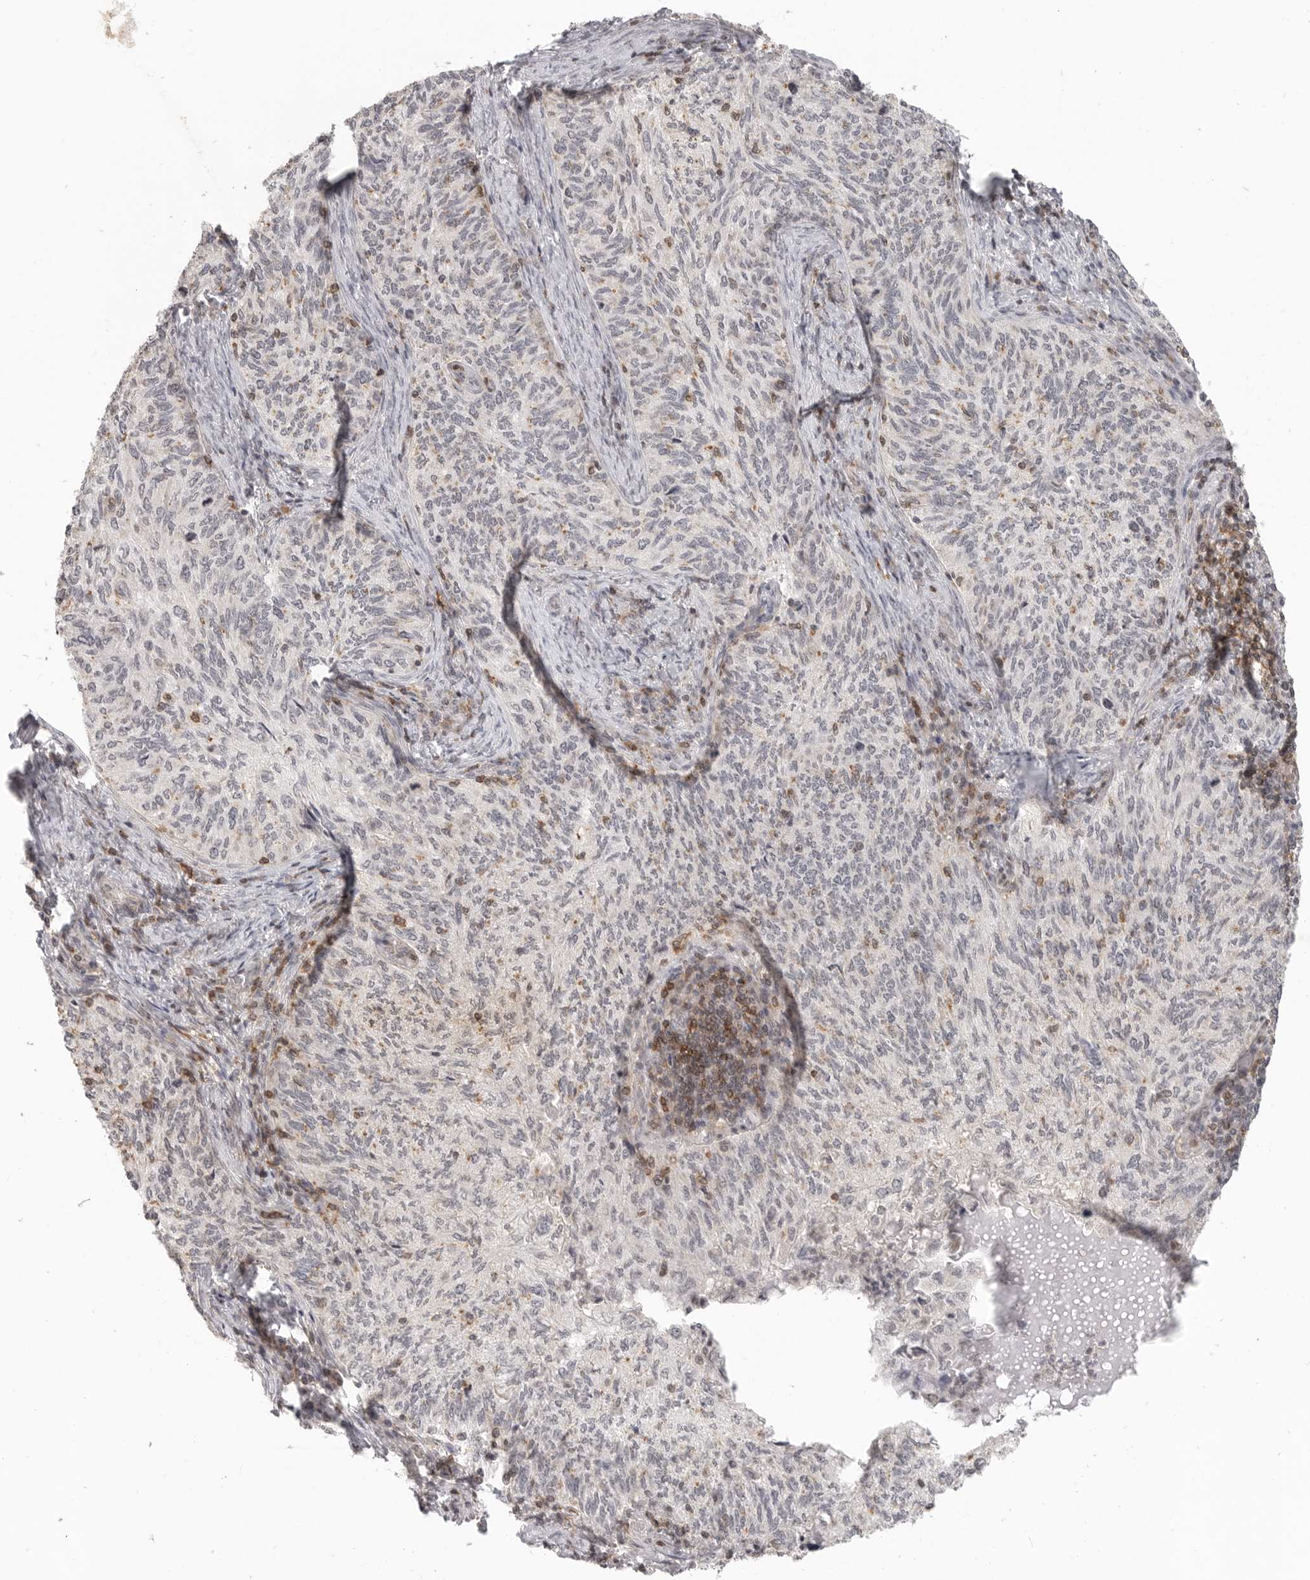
{"staining": {"intensity": "negative", "quantity": "none", "location": "none"}, "tissue": "cervical cancer", "cell_type": "Tumor cells", "image_type": "cancer", "snomed": [{"axis": "morphology", "description": "Squamous cell carcinoma, NOS"}, {"axis": "topography", "description": "Cervix"}], "caption": "Human squamous cell carcinoma (cervical) stained for a protein using immunohistochemistry shows no expression in tumor cells.", "gene": "SH3KBP1", "patient": {"sex": "female", "age": 30}}